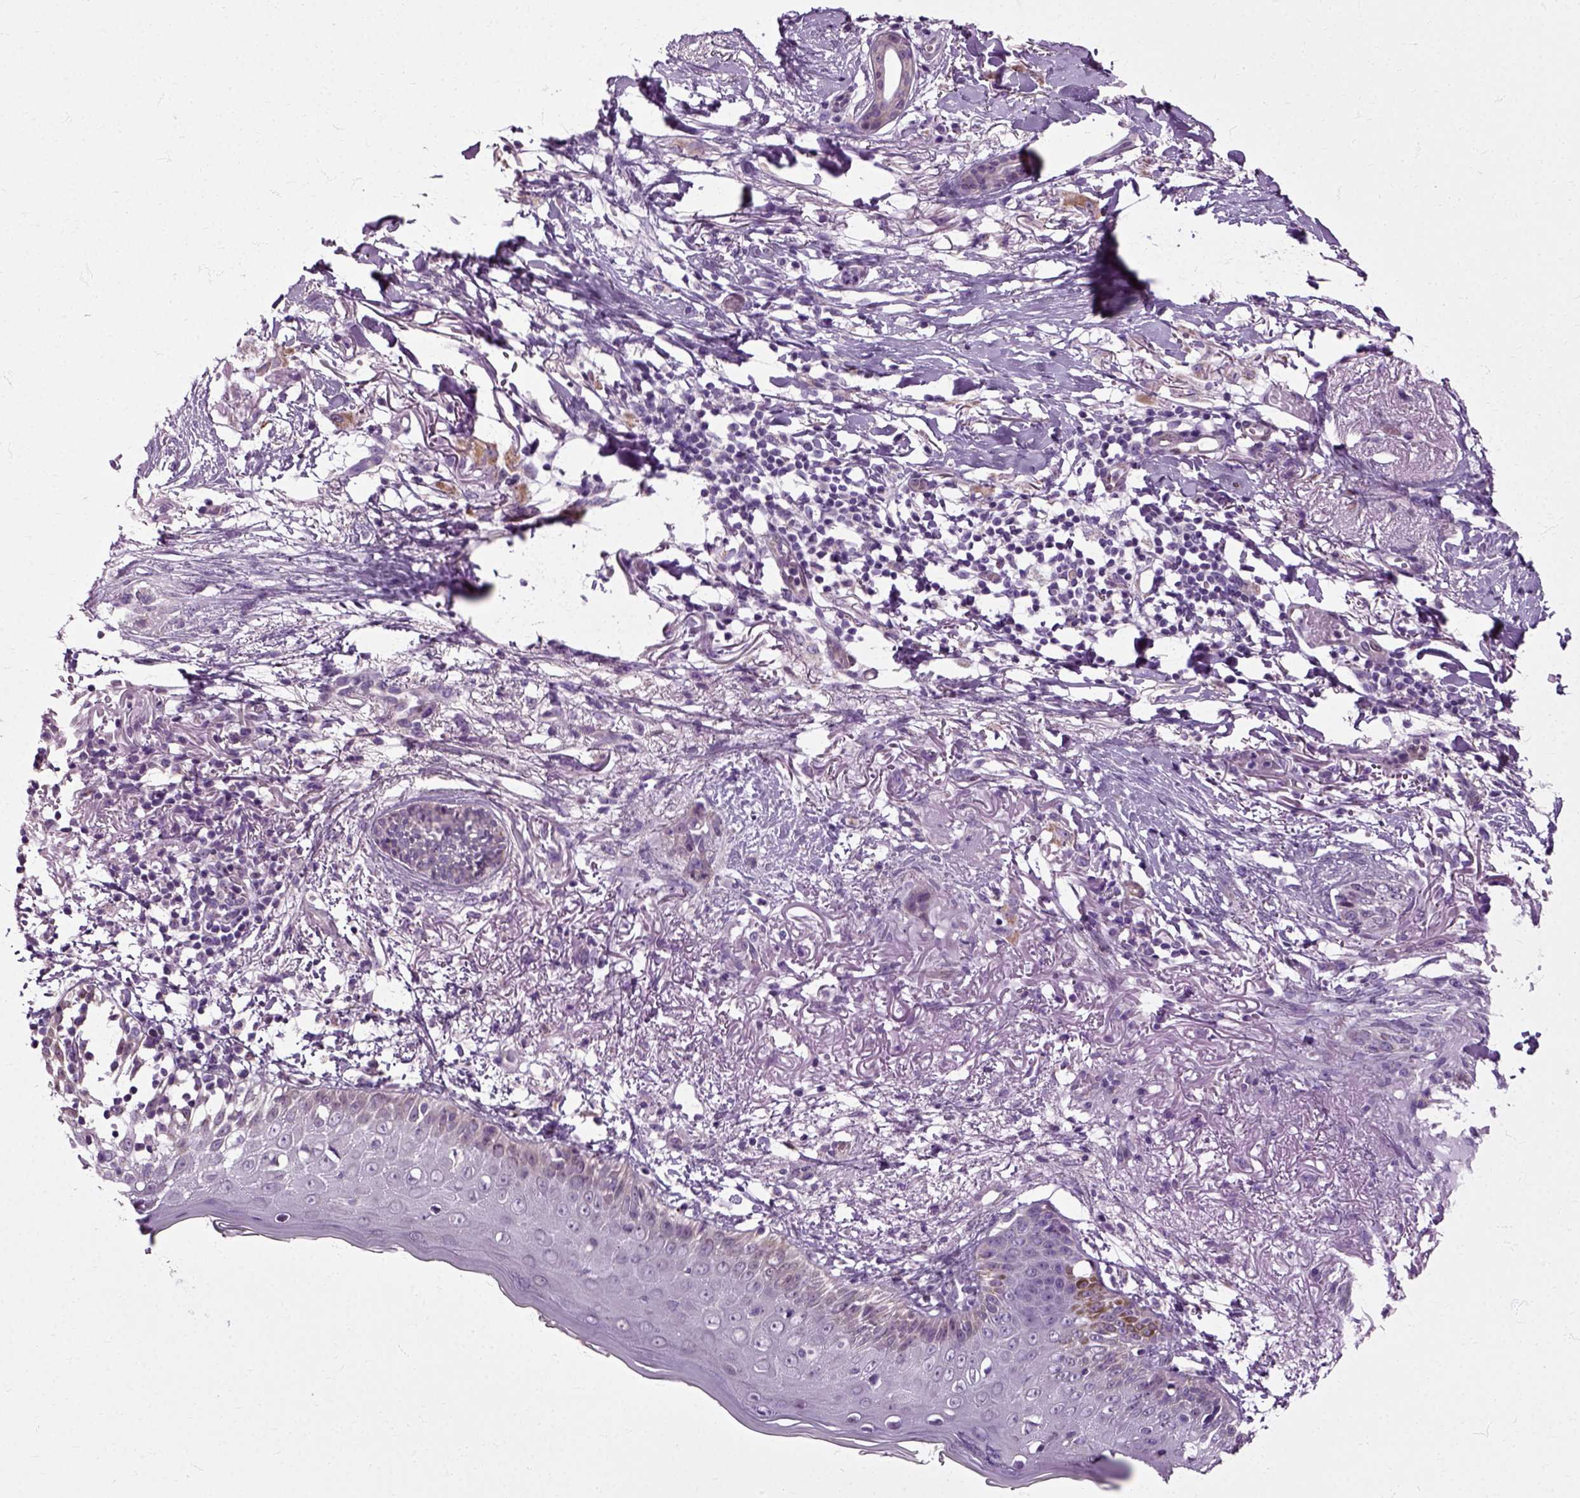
{"staining": {"intensity": "negative", "quantity": "none", "location": "none"}, "tissue": "skin cancer", "cell_type": "Tumor cells", "image_type": "cancer", "snomed": [{"axis": "morphology", "description": "Normal tissue, NOS"}, {"axis": "morphology", "description": "Basal cell carcinoma"}, {"axis": "topography", "description": "Skin"}], "caption": "The histopathology image exhibits no significant expression in tumor cells of skin basal cell carcinoma.", "gene": "HSPA2", "patient": {"sex": "male", "age": 84}}